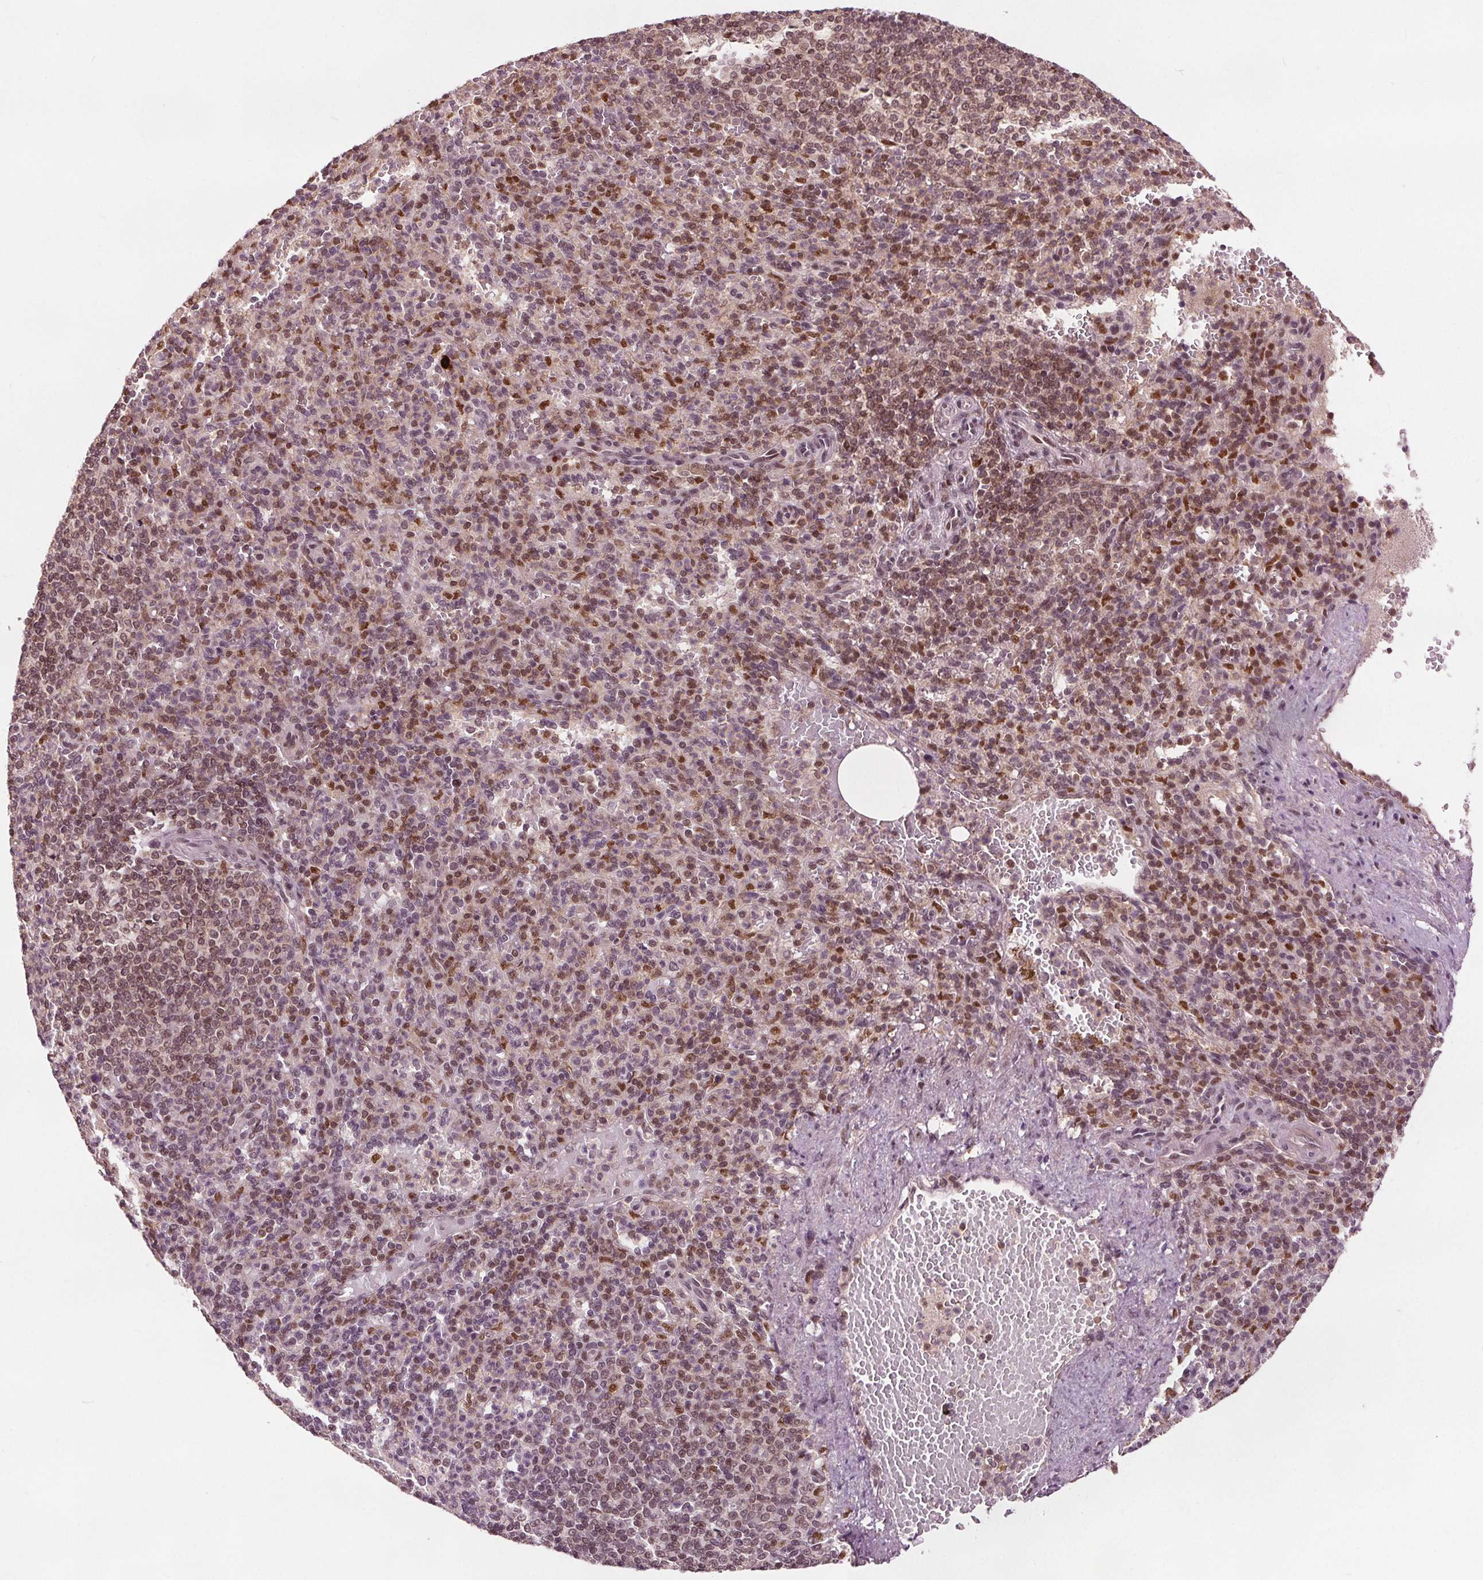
{"staining": {"intensity": "moderate", "quantity": "25%-75%", "location": "nuclear"}, "tissue": "spleen", "cell_type": "Cells in red pulp", "image_type": "normal", "snomed": [{"axis": "morphology", "description": "Normal tissue, NOS"}, {"axis": "topography", "description": "Spleen"}], "caption": "Protein analysis of benign spleen shows moderate nuclear staining in about 25%-75% of cells in red pulp. The protein of interest is stained brown, and the nuclei are stained in blue (DAB (3,3'-diaminobenzidine) IHC with brightfield microscopy, high magnification).", "gene": "DDX11", "patient": {"sex": "female", "age": 74}}